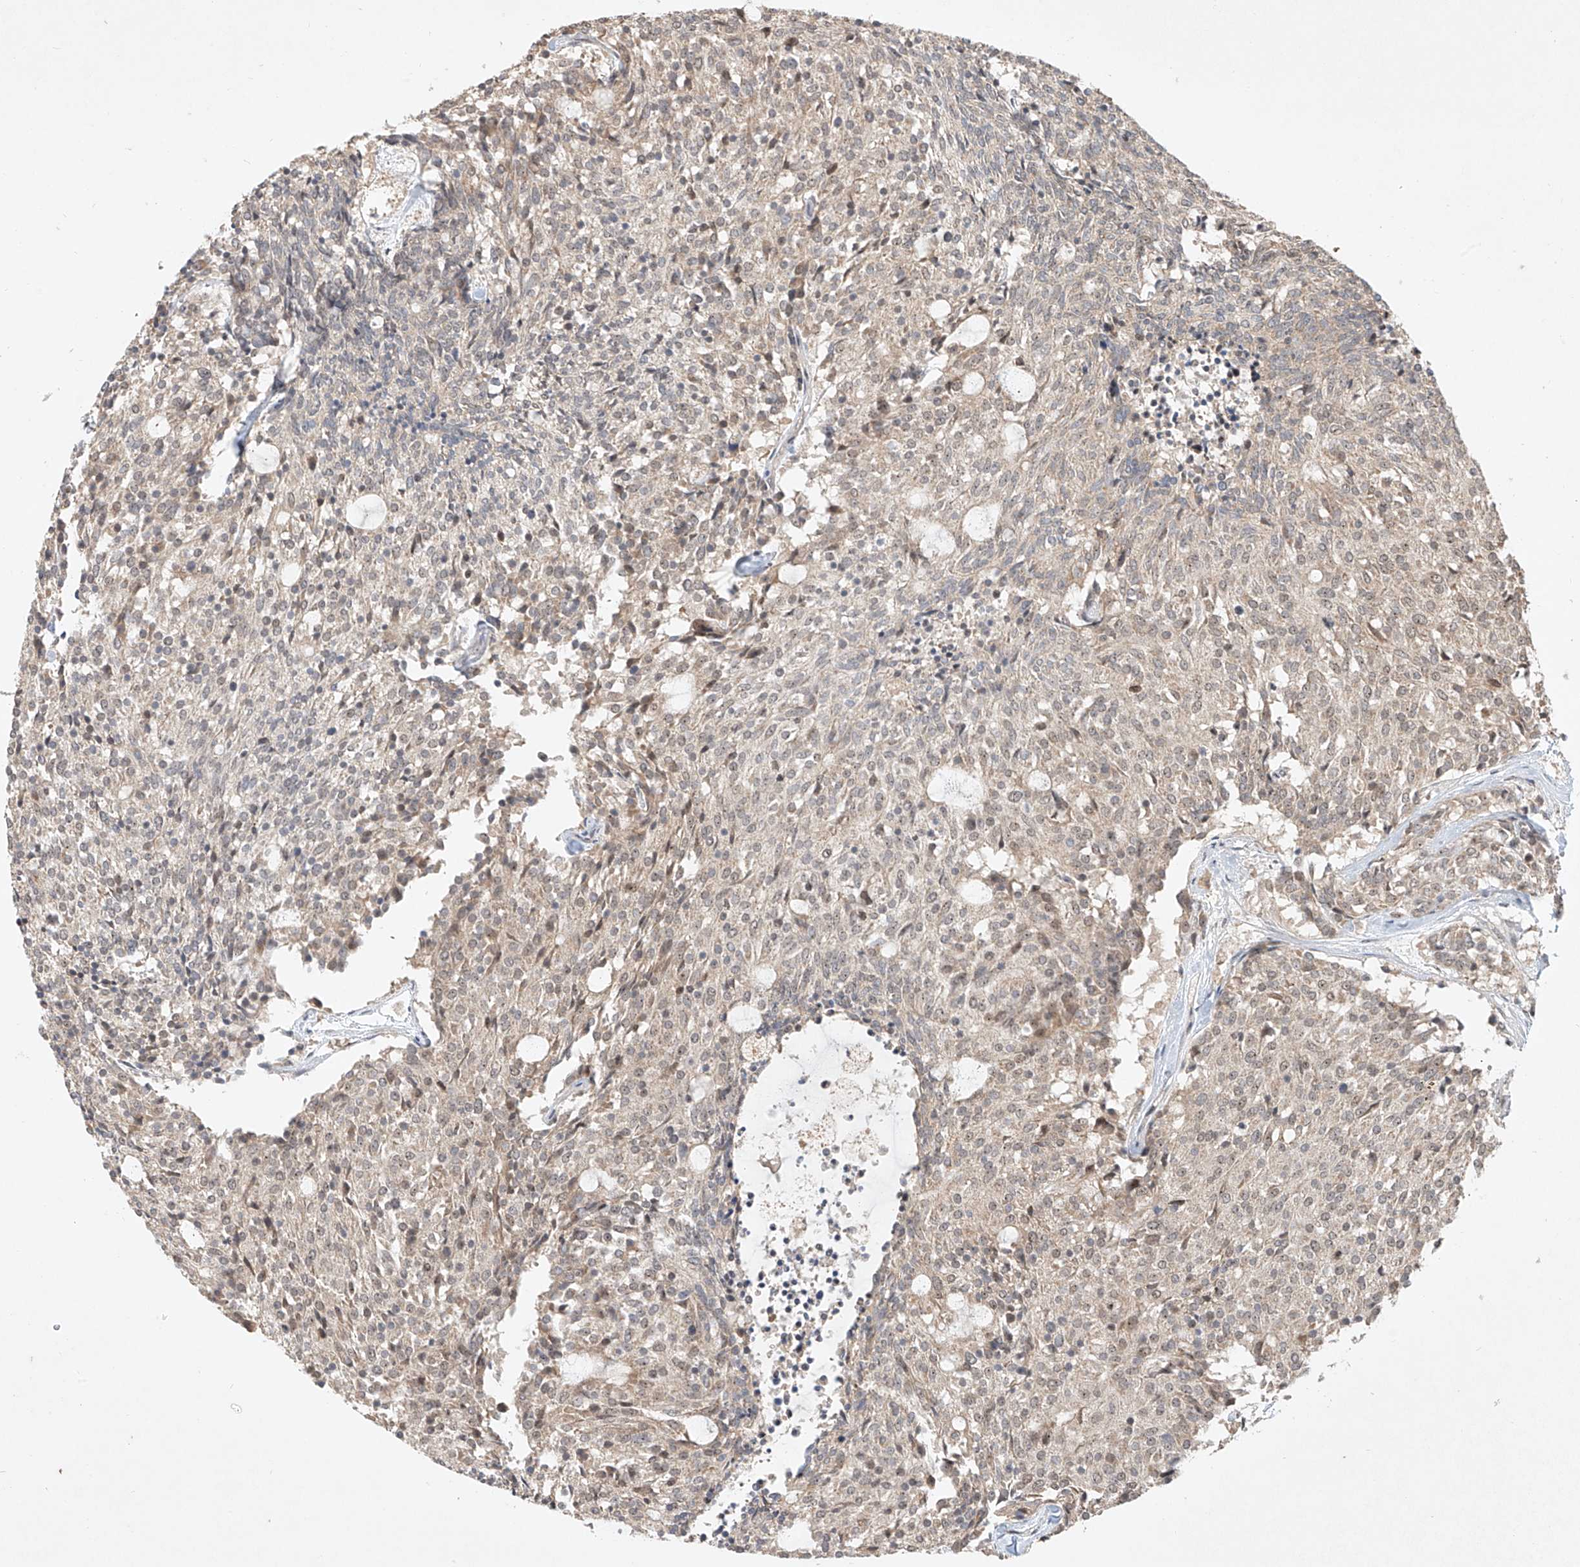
{"staining": {"intensity": "negative", "quantity": "none", "location": "none"}, "tissue": "carcinoid", "cell_type": "Tumor cells", "image_type": "cancer", "snomed": [{"axis": "morphology", "description": "Carcinoid, malignant, NOS"}, {"axis": "topography", "description": "Pancreas"}], "caption": "Tumor cells are negative for protein expression in human carcinoid (malignant).", "gene": "TASP1", "patient": {"sex": "female", "age": 54}}